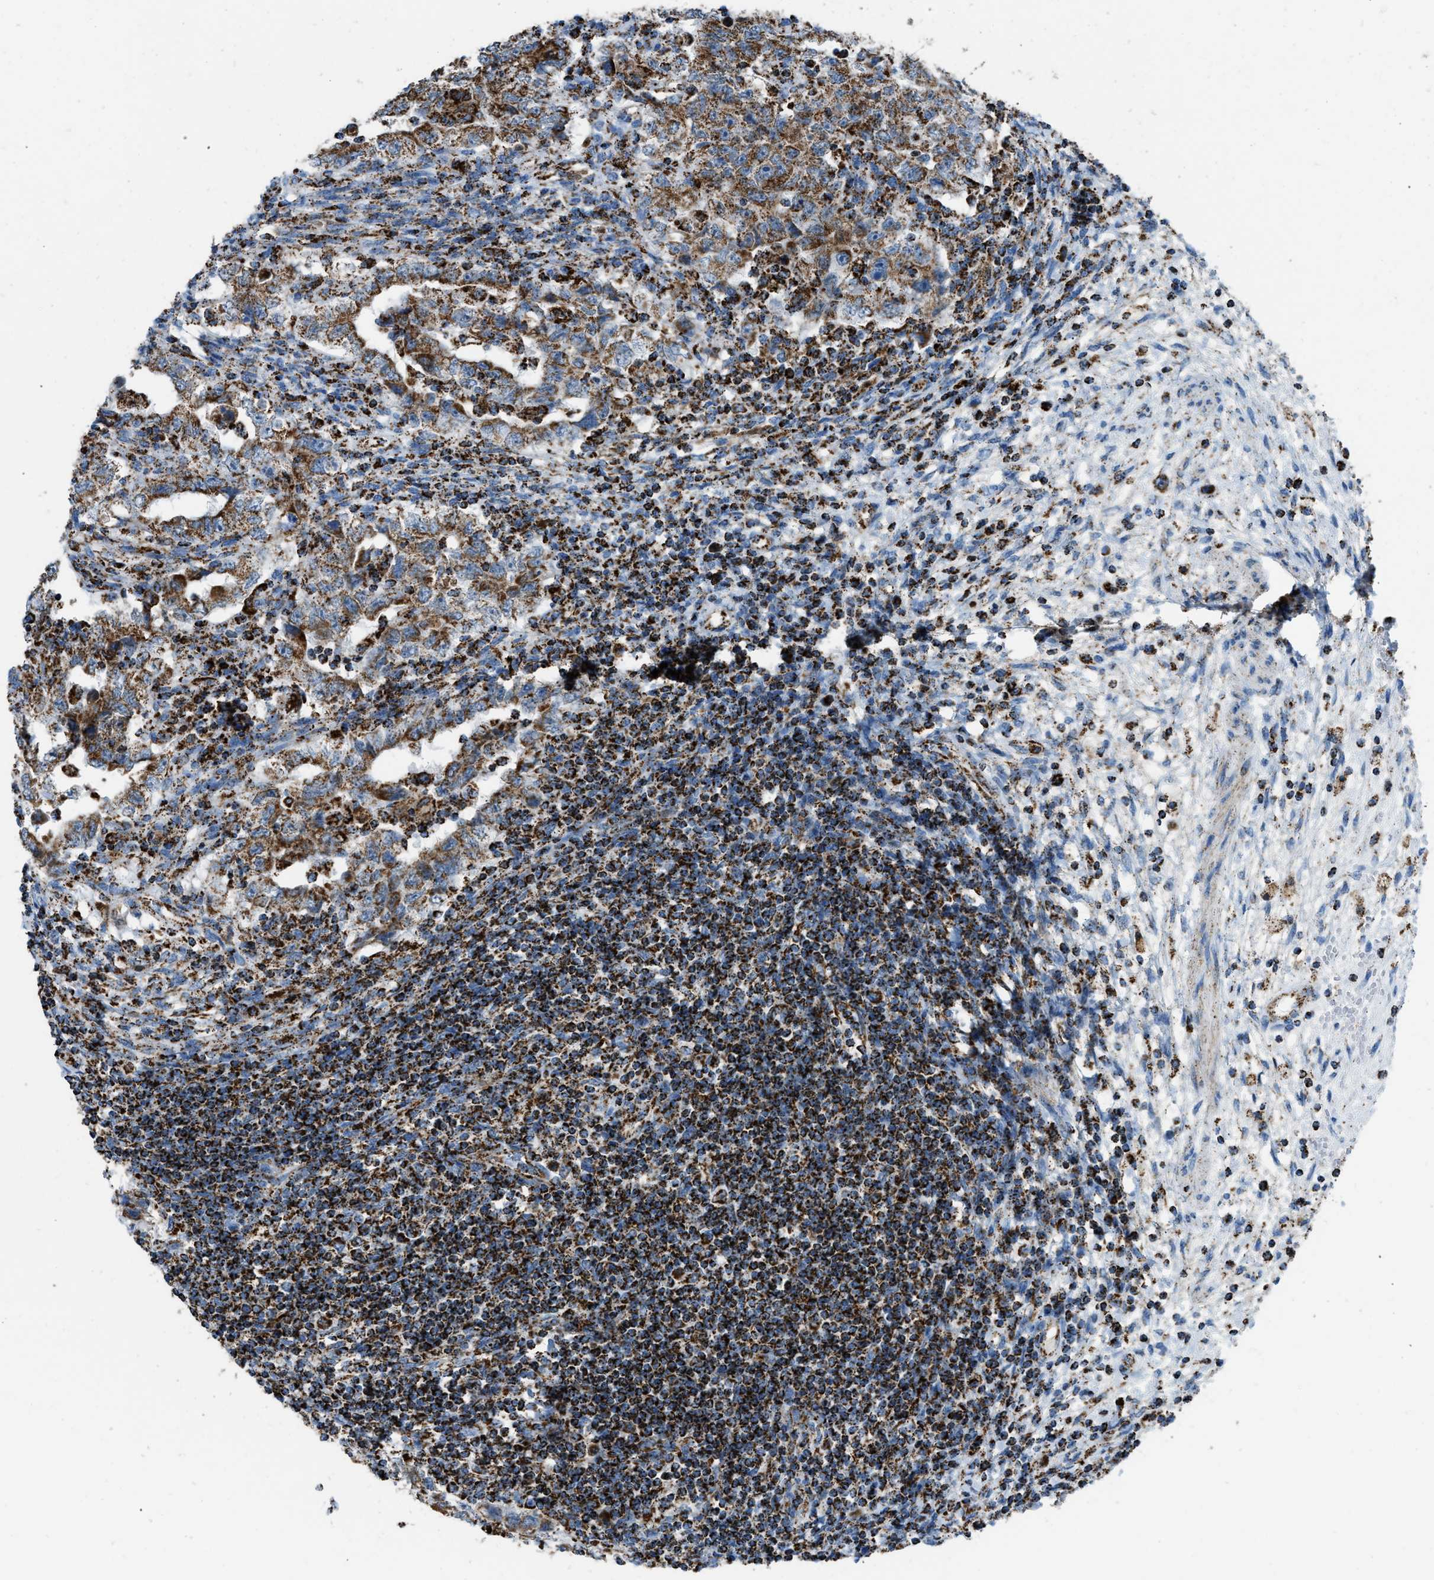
{"staining": {"intensity": "moderate", "quantity": ">75%", "location": "cytoplasmic/membranous"}, "tissue": "testis cancer", "cell_type": "Tumor cells", "image_type": "cancer", "snomed": [{"axis": "morphology", "description": "Carcinoma, Embryonal, NOS"}, {"axis": "topography", "description": "Testis"}], "caption": "This micrograph demonstrates immunohistochemistry (IHC) staining of testis cancer (embryonal carcinoma), with medium moderate cytoplasmic/membranous positivity in approximately >75% of tumor cells.", "gene": "ETFB", "patient": {"sex": "male", "age": 26}}